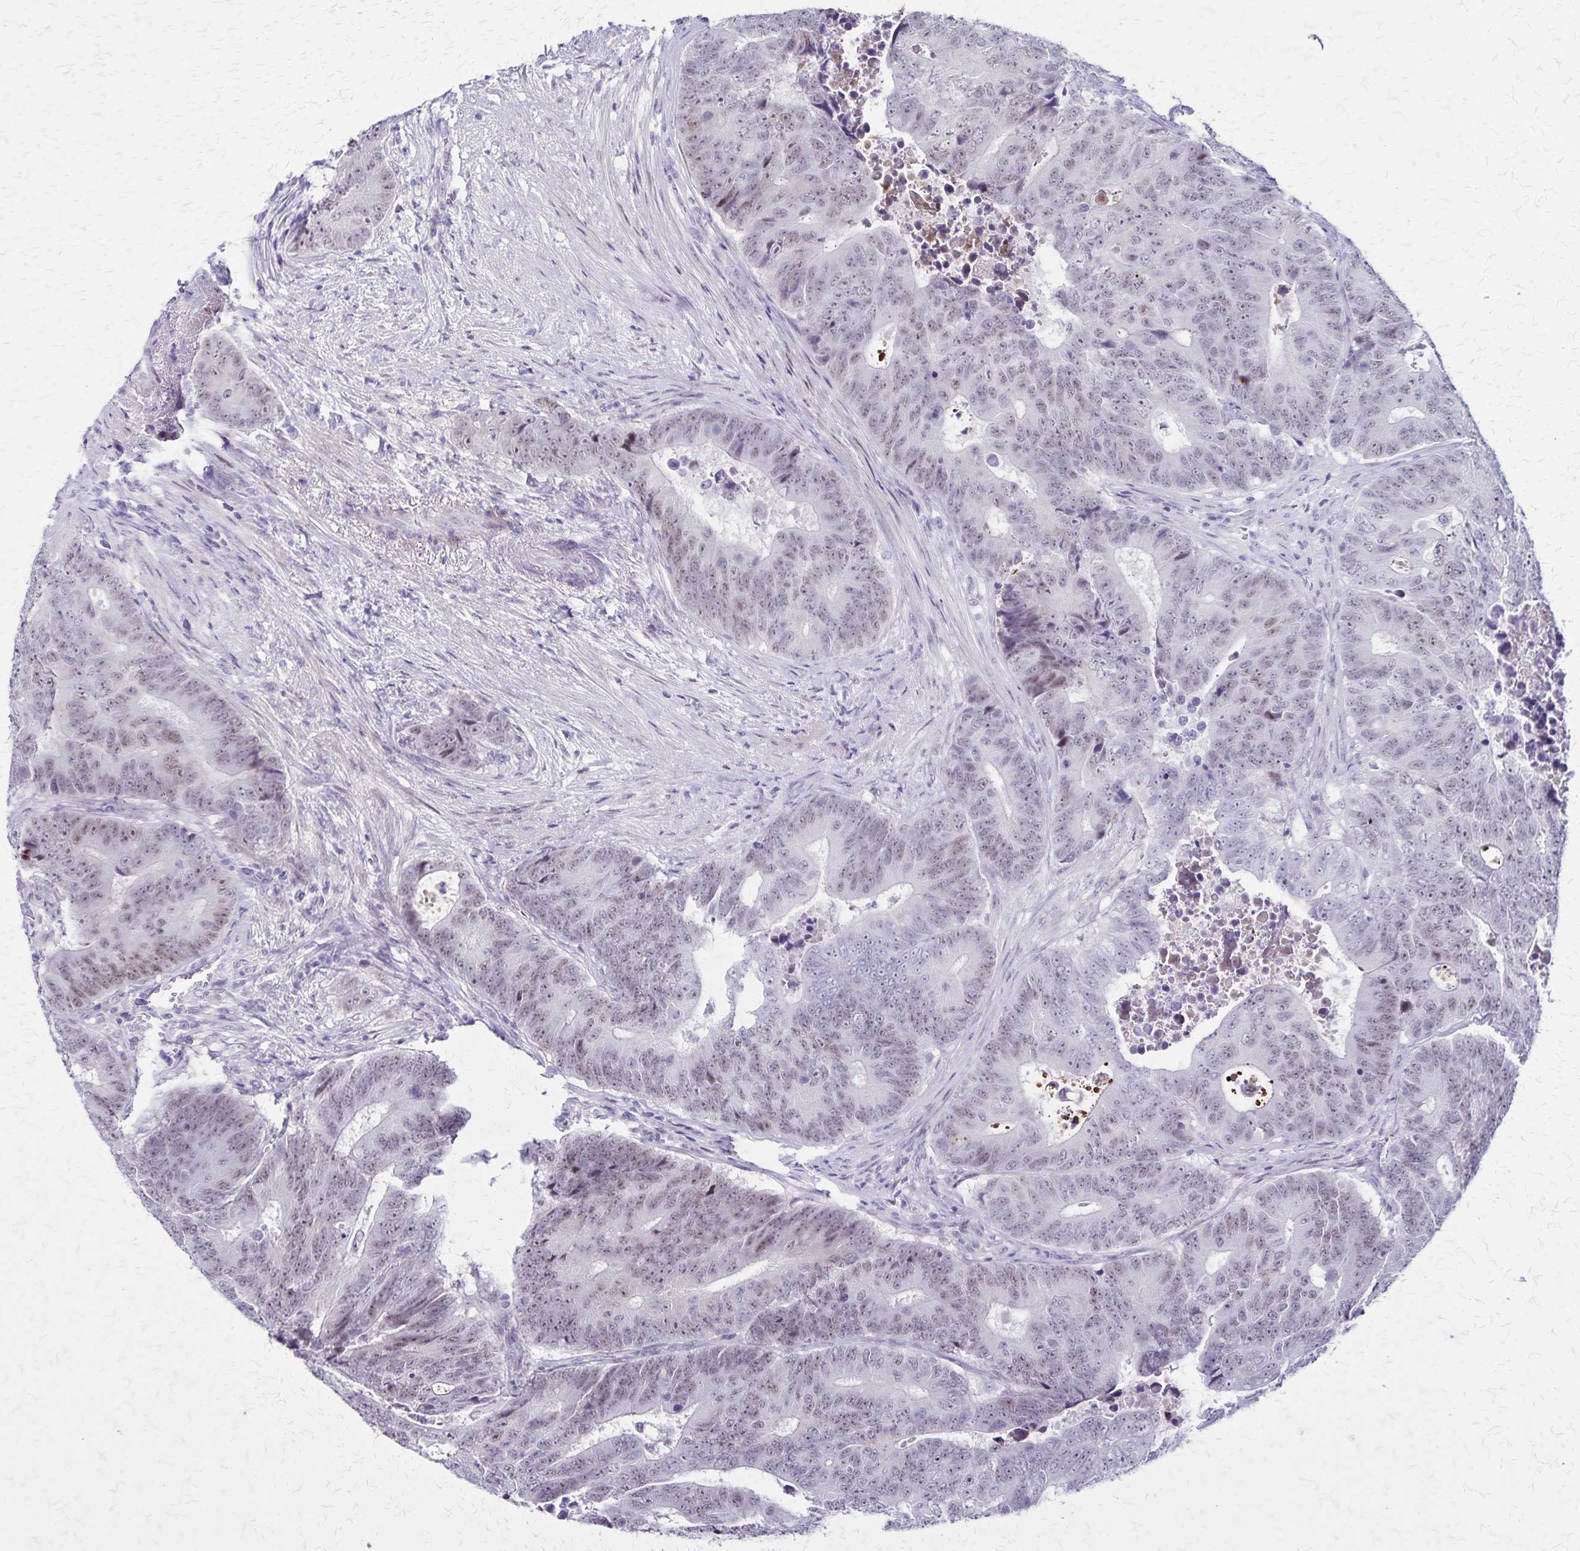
{"staining": {"intensity": "weak", "quantity": "25%-75%", "location": "nuclear"}, "tissue": "colorectal cancer", "cell_type": "Tumor cells", "image_type": "cancer", "snomed": [{"axis": "morphology", "description": "Adenocarcinoma, NOS"}, {"axis": "topography", "description": "Colon"}], "caption": "Weak nuclear staining for a protein is seen in about 25%-75% of tumor cells of colorectal adenocarcinoma using IHC.", "gene": "OR51B5", "patient": {"sex": "female", "age": 48}}